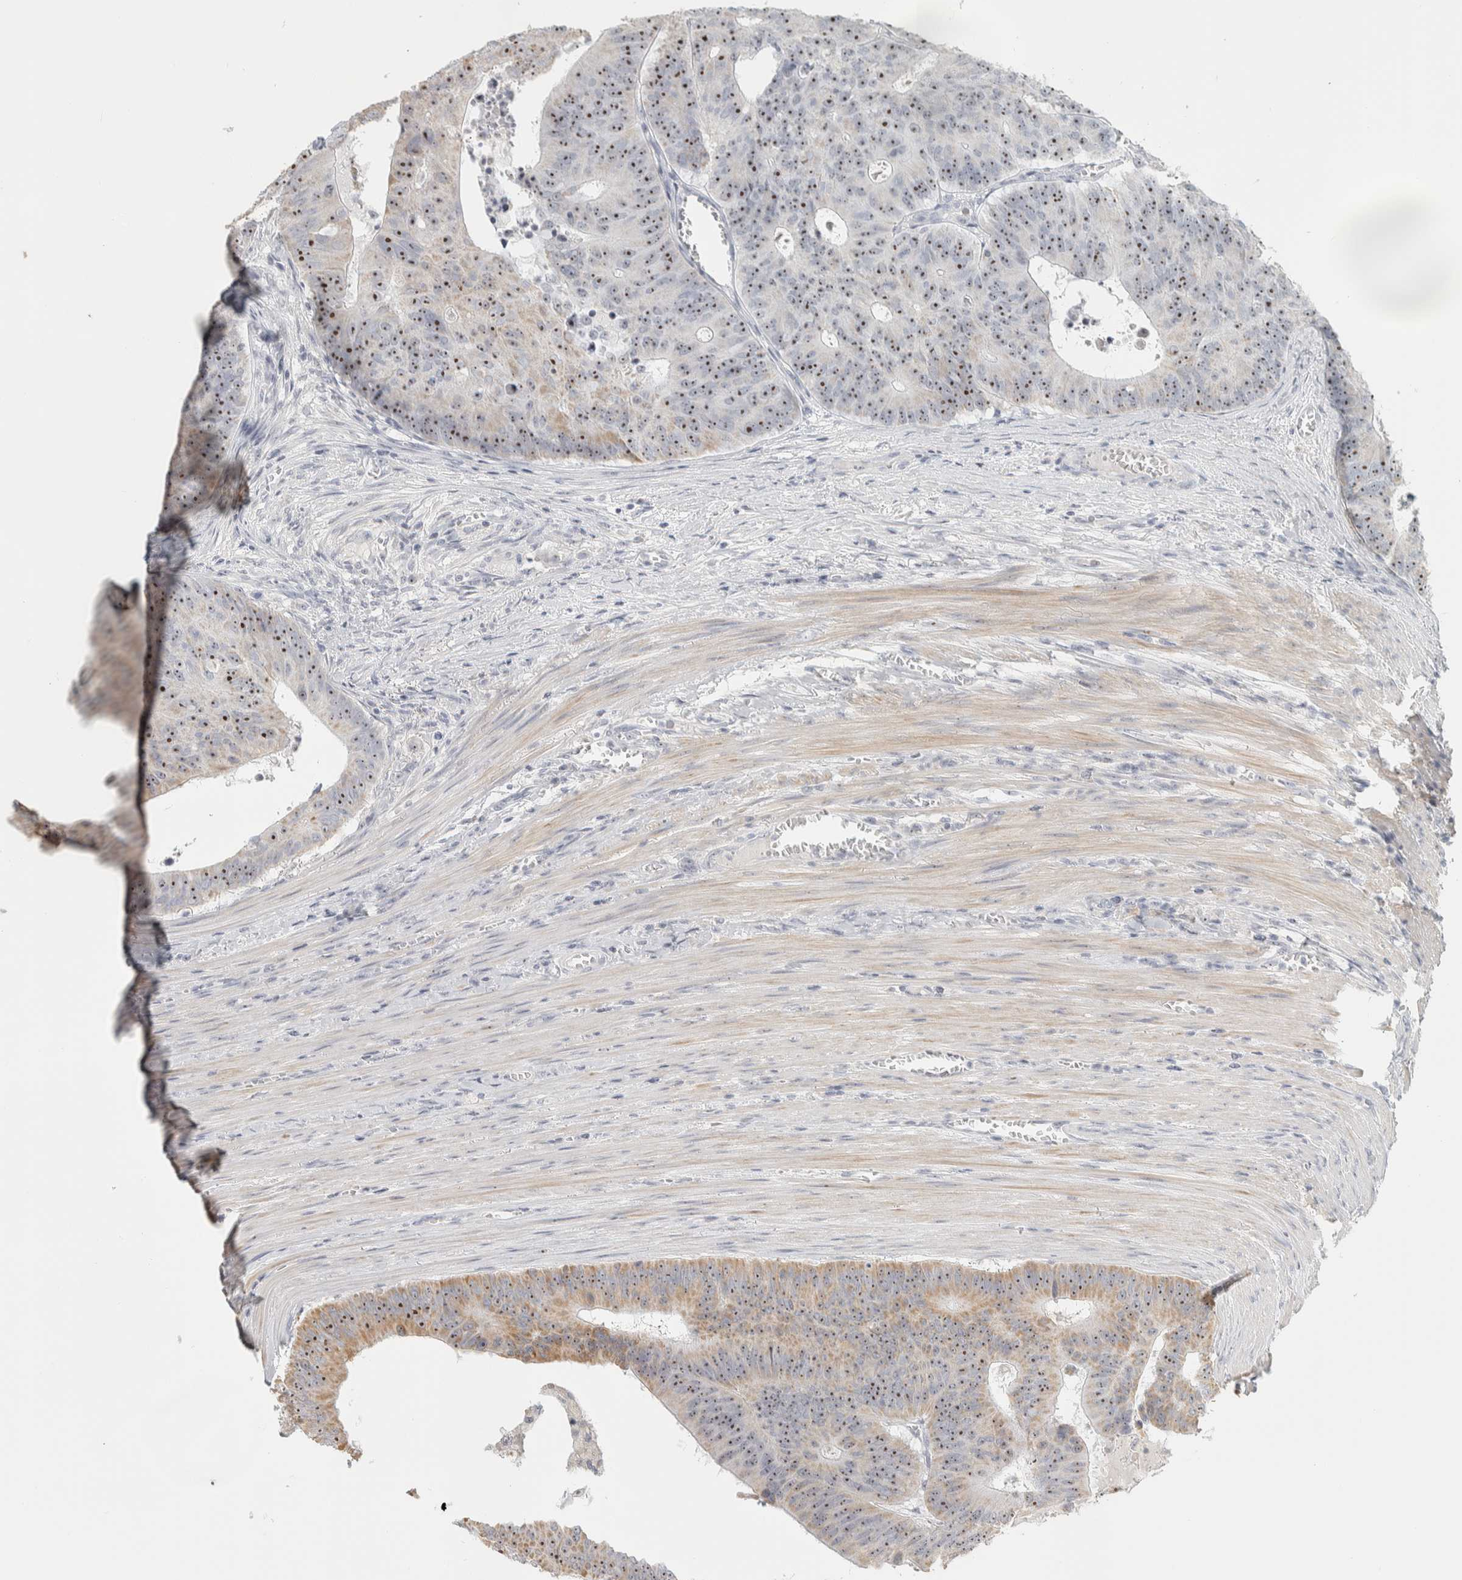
{"staining": {"intensity": "strong", "quantity": ">75%", "location": "nuclear"}, "tissue": "colorectal cancer", "cell_type": "Tumor cells", "image_type": "cancer", "snomed": [{"axis": "morphology", "description": "Adenocarcinoma, NOS"}, {"axis": "topography", "description": "Colon"}], "caption": "IHC of human colorectal cancer (adenocarcinoma) displays high levels of strong nuclear expression in about >75% of tumor cells.", "gene": "DCXR", "patient": {"sex": "male", "age": 87}}